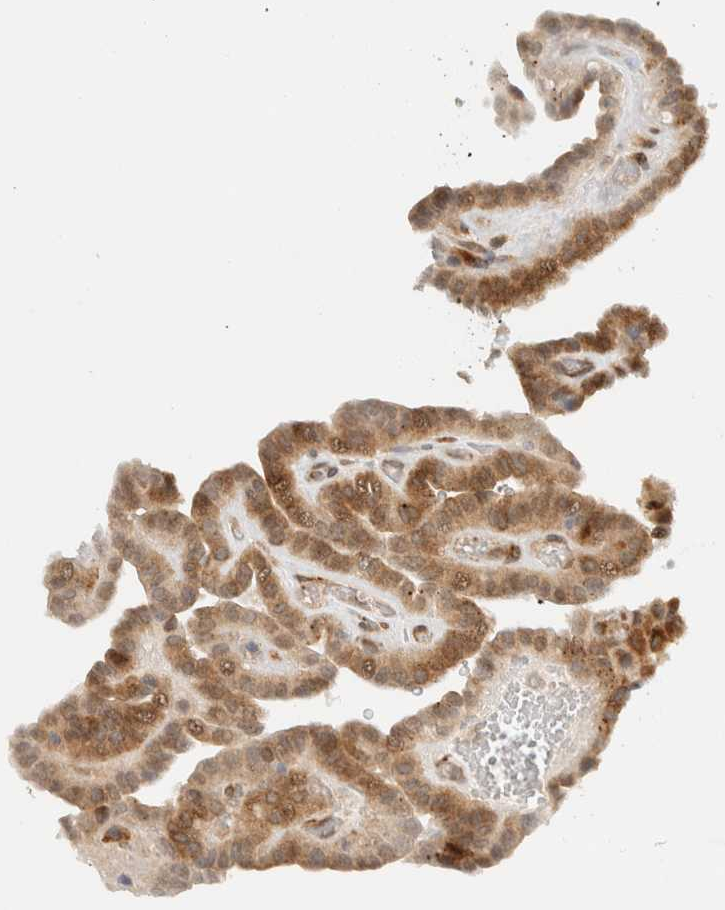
{"staining": {"intensity": "moderate", "quantity": "25%-75%", "location": "cytoplasmic/membranous"}, "tissue": "thyroid cancer", "cell_type": "Tumor cells", "image_type": "cancer", "snomed": [{"axis": "morphology", "description": "Papillary adenocarcinoma, NOS"}, {"axis": "topography", "description": "Thyroid gland"}], "caption": "Protein expression analysis of human papillary adenocarcinoma (thyroid) reveals moderate cytoplasmic/membranous positivity in about 25%-75% of tumor cells.", "gene": "ITPRID1", "patient": {"sex": "male", "age": 77}}